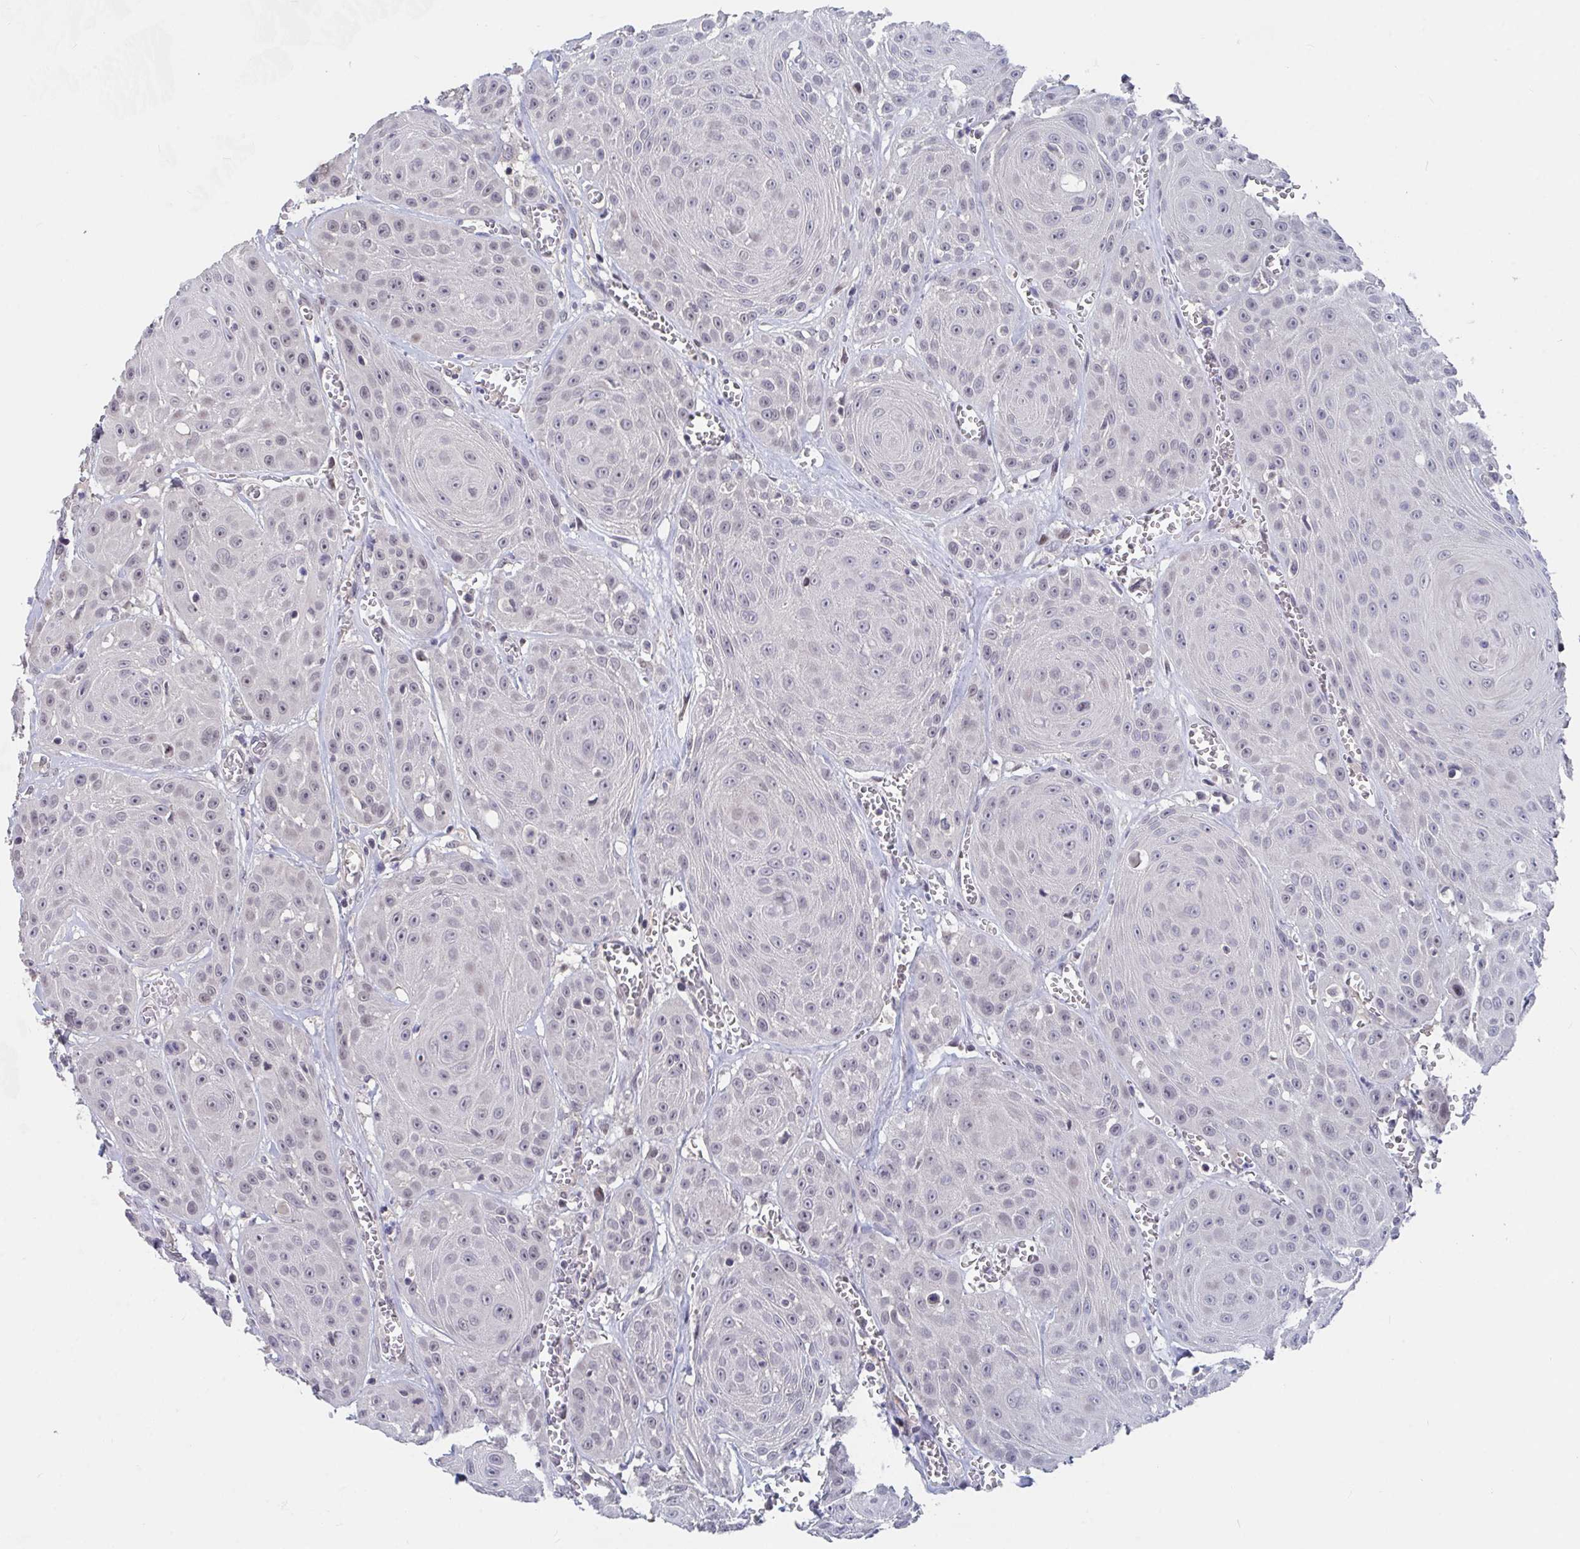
{"staining": {"intensity": "negative", "quantity": "none", "location": "none"}, "tissue": "head and neck cancer", "cell_type": "Tumor cells", "image_type": "cancer", "snomed": [{"axis": "morphology", "description": "Squamous cell carcinoma, NOS"}, {"axis": "topography", "description": "Oral tissue"}, {"axis": "topography", "description": "Head-Neck"}], "caption": "IHC micrograph of neoplastic tissue: head and neck cancer (squamous cell carcinoma) stained with DAB (3,3'-diaminobenzidine) exhibits no significant protein expression in tumor cells.", "gene": "FAM156B", "patient": {"sex": "male", "age": 81}}